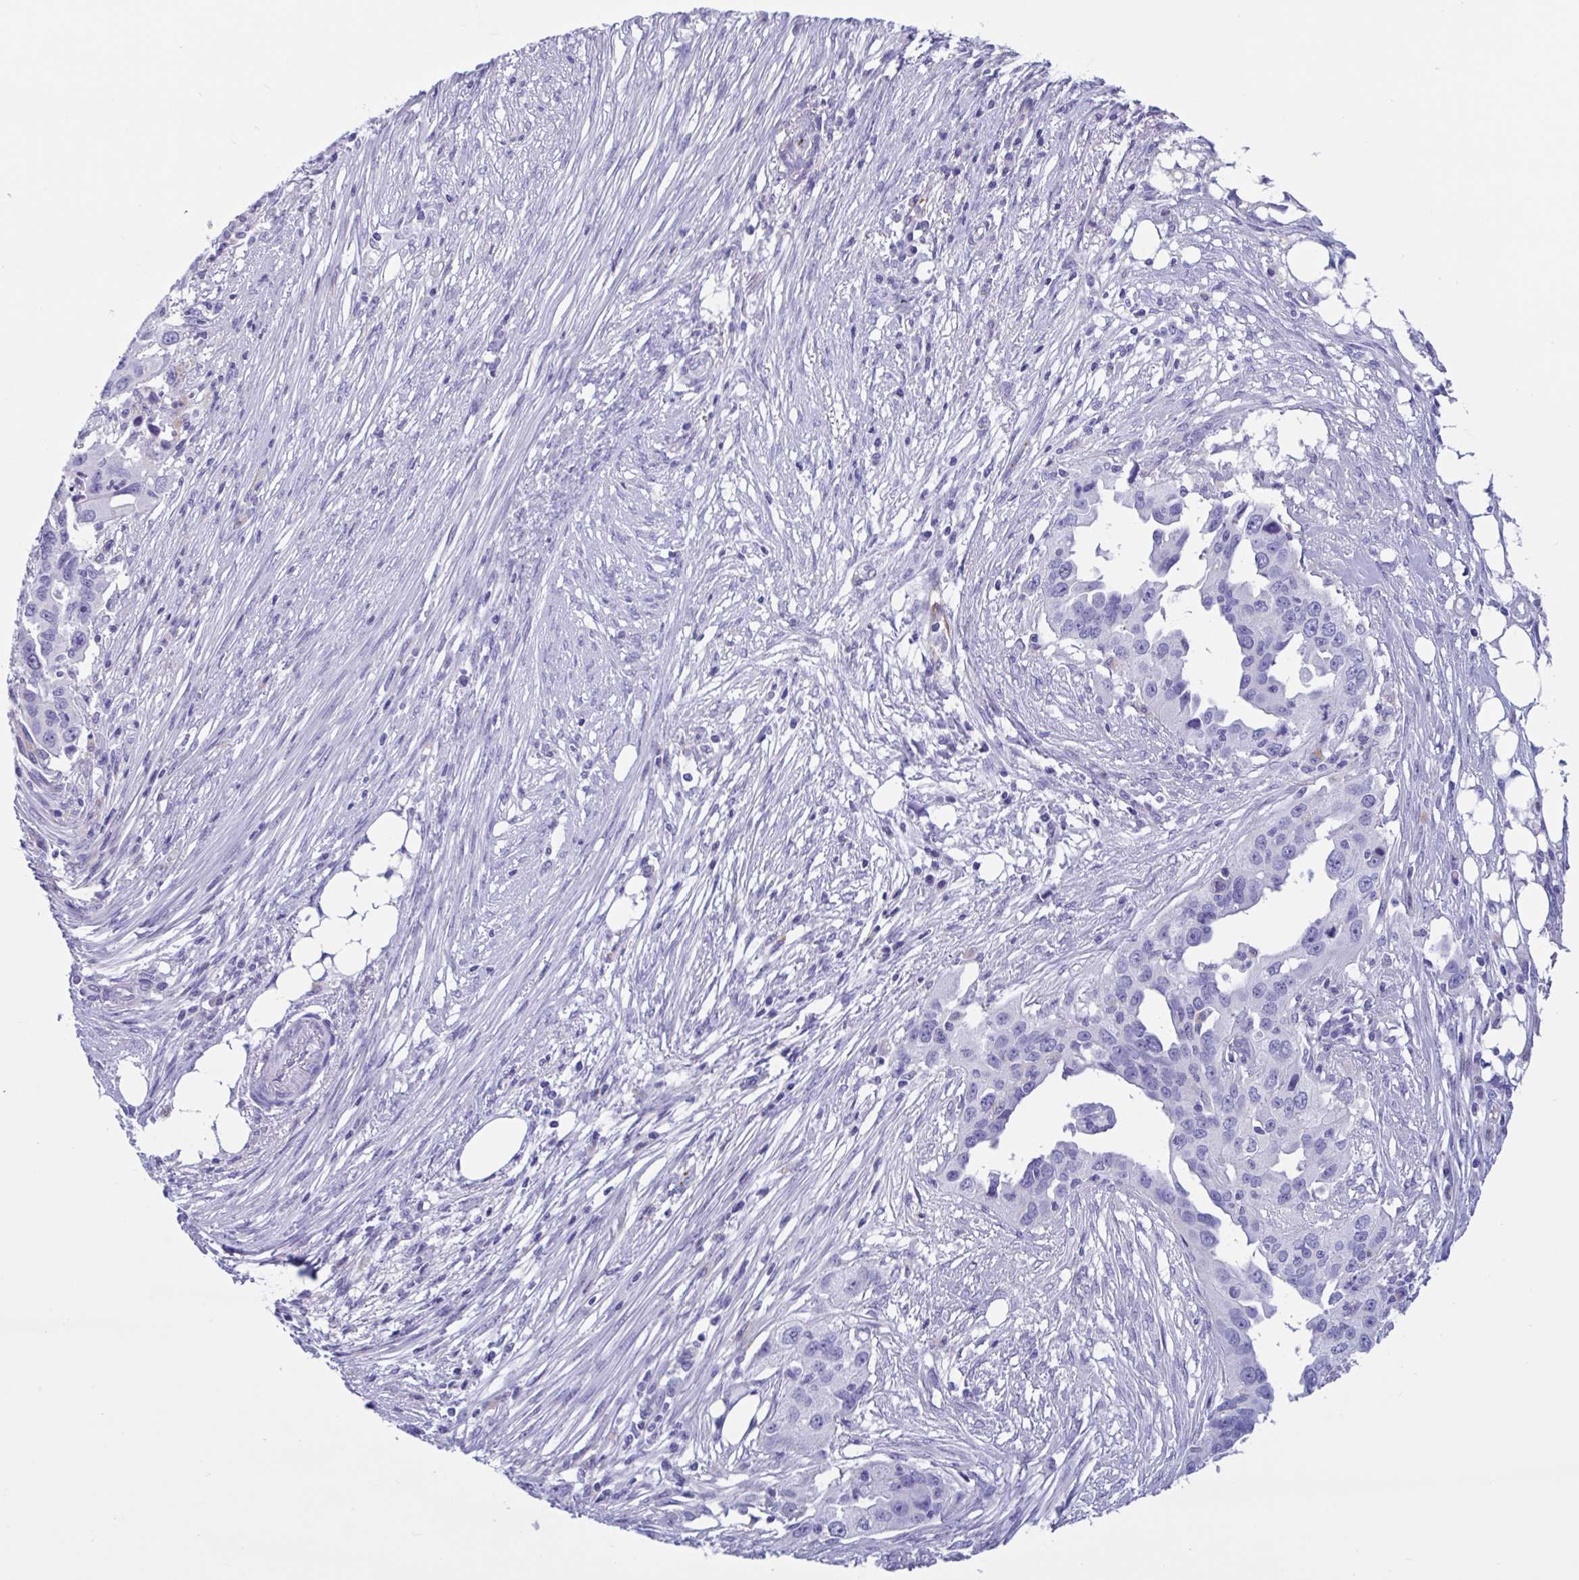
{"staining": {"intensity": "negative", "quantity": "none", "location": "none"}, "tissue": "ovarian cancer", "cell_type": "Tumor cells", "image_type": "cancer", "snomed": [{"axis": "morphology", "description": "Carcinoma, endometroid"}, {"axis": "morphology", "description": "Cystadenocarcinoma, serous, NOS"}, {"axis": "topography", "description": "Ovary"}], "caption": "The IHC photomicrograph has no significant expression in tumor cells of ovarian cancer tissue.", "gene": "RPL22L1", "patient": {"sex": "female", "age": 45}}